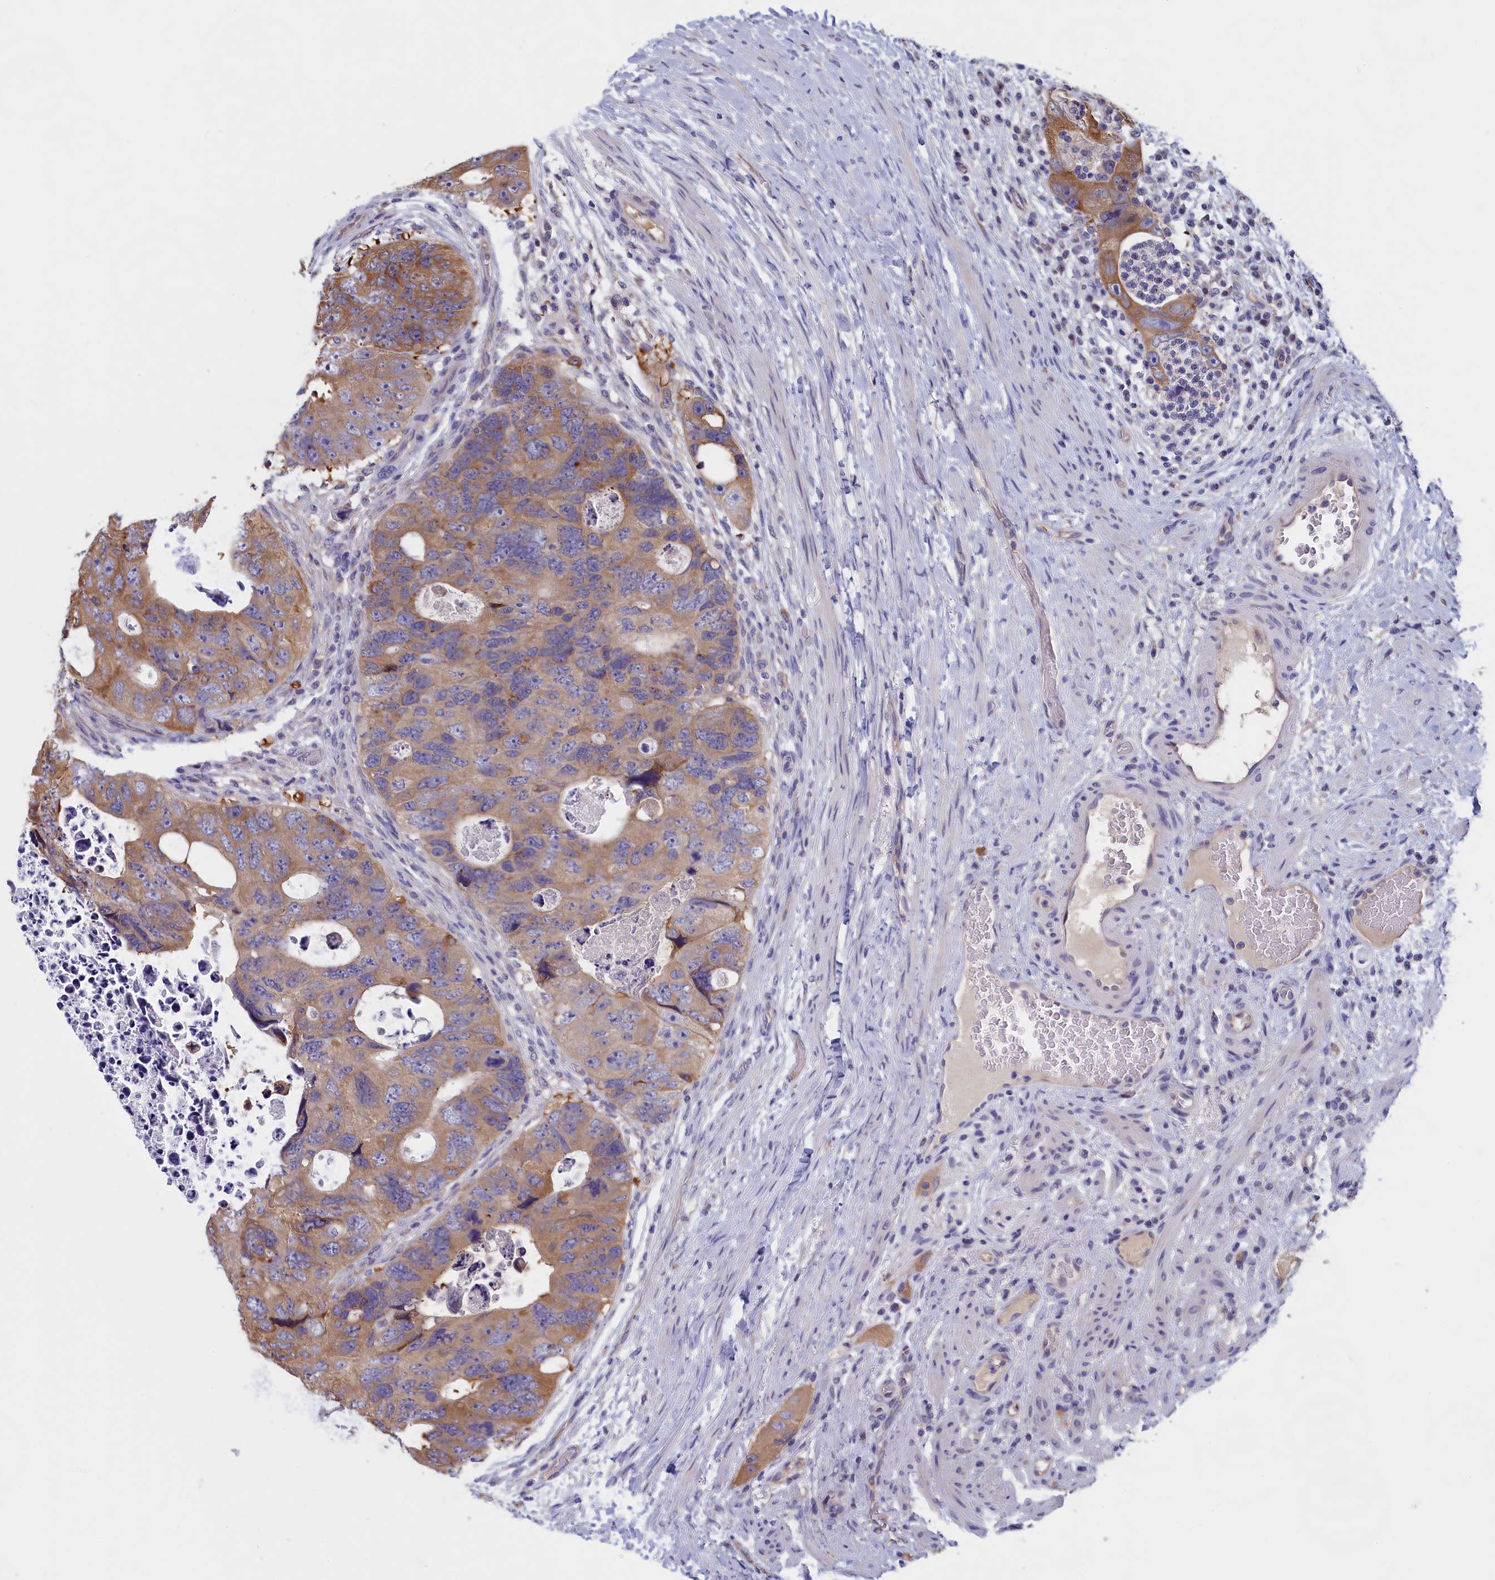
{"staining": {"intensity": "moderate", "quantity": "25%-75%", "location": "cytoplasmic/membranous"}, "tissue": "colorectal cancer", "cell_type": "Tumor cells", "image_type": "cancer", "snomed": [{"axis": "morphology", "description": "Adenocarcinoma, NOS"}, {"axis": "topography", "description": "Rectum"}], "caption": "Colorectal cancer tissue demonstrates moderate cytoplasmic/membranous positivity in about 25%-75% of tumor cells", "gene": "ABCC8", "patient": {"sex": "male", "age": 59}}